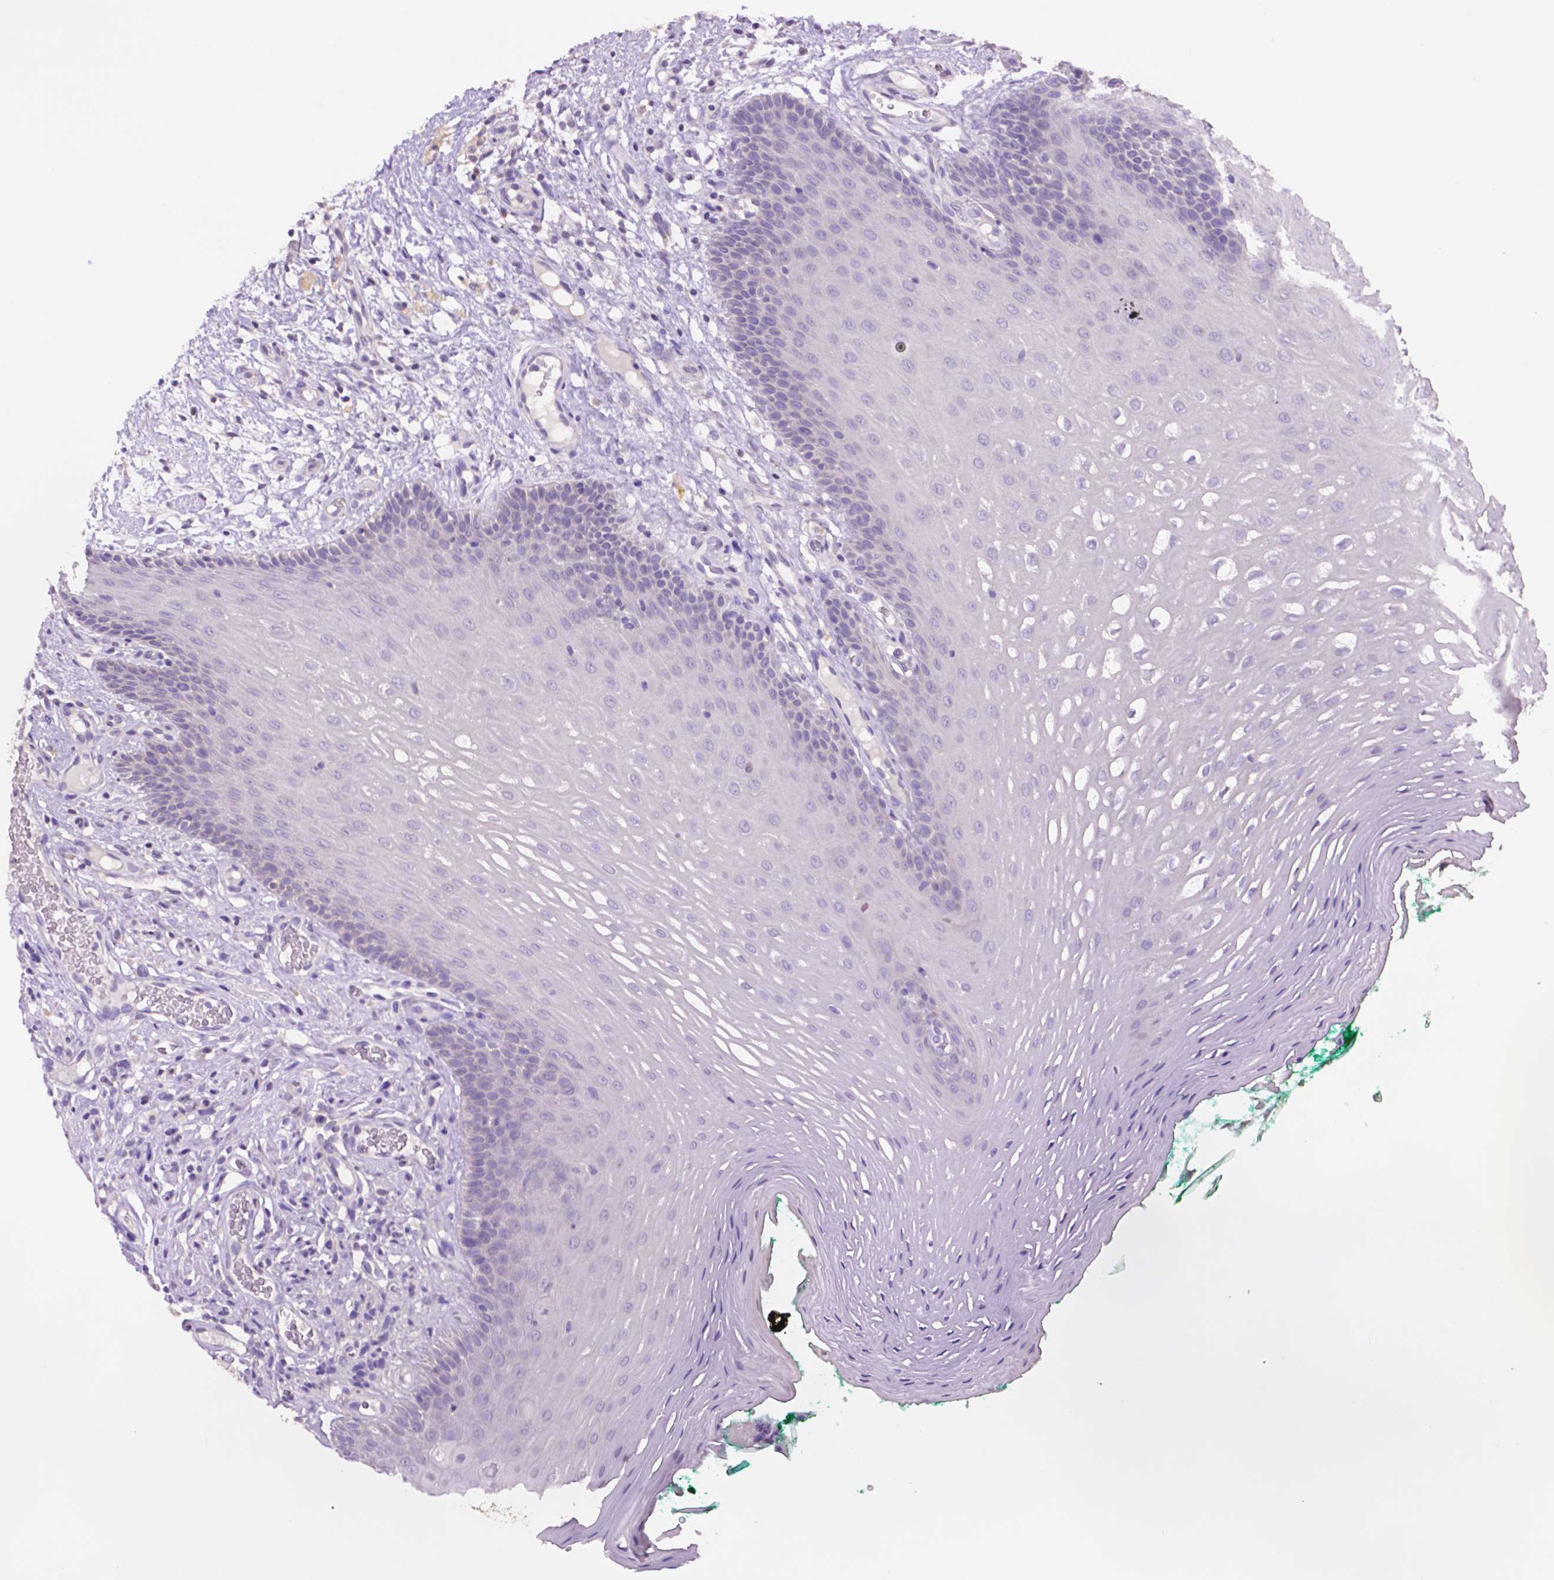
{"staining": {"intensity": "negative", "quantity": "none", "location": "none"}, "tissue": "oral mucosa", "cell_type": "Squamous epithelial cells", "image_type": "normal", "snomed": [{"axis": "morphology", "description": "Normal tissue, NOS"}, {"axis": "morphology", "description": "Squamous cell carcinoma, NOS"}, {"axis": "topography", "description": "Oral tissue"}, {"axis": "topography", "description": "Head-Neck"}], "caption": "Immunohistochemistry image of unremarkable oral mucosa: oral mucosa stained with DAB shows no significant protein staining in squamous epithelial cells.", "gene": "PRPS2", "patient": {"sex": "male", "age": 78}}